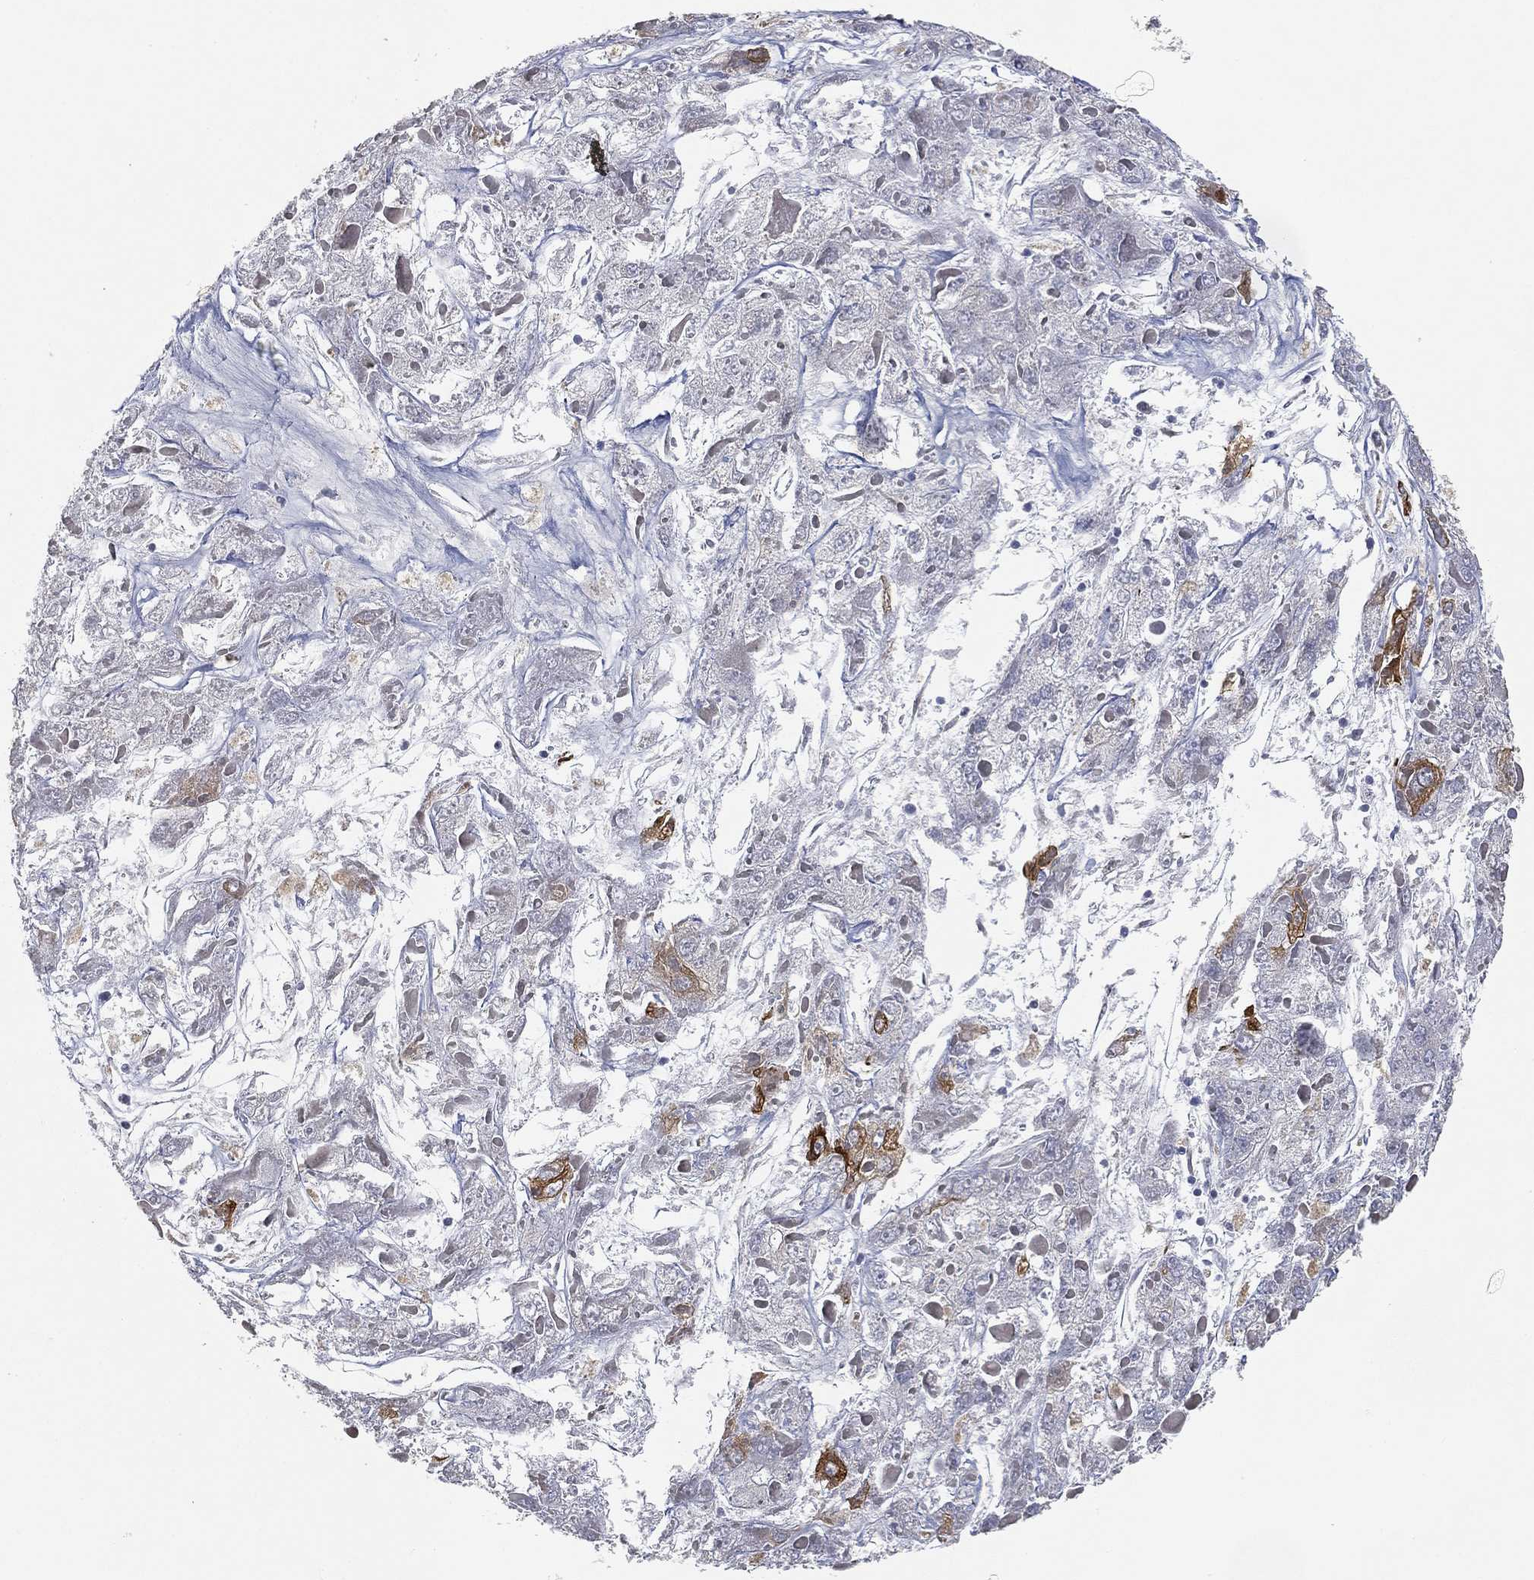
{"staining": {"intensity": "strong", "quantity": "<25%", "location": "cytoplasmic/membranous"}, "tissue": "liver cancer", "cell_type": "Tumor cells", "image_type": "cancer", "snomed": [{"axis": "morphology", "description": "Carcinoma, Hepatocellular, NOS"}, {"axis": "topography", "description": "Liver"}], "caption": "DAB (3,3'-diaminobenzidine) immunohistochemical staining of liver hepatocellular carcinoma reveals strong cytoplasmic/membranous protein staining in about <25% of tumor cells.", "gene": "TICAM1", "patient": {"sex": "female", "age": 73}}